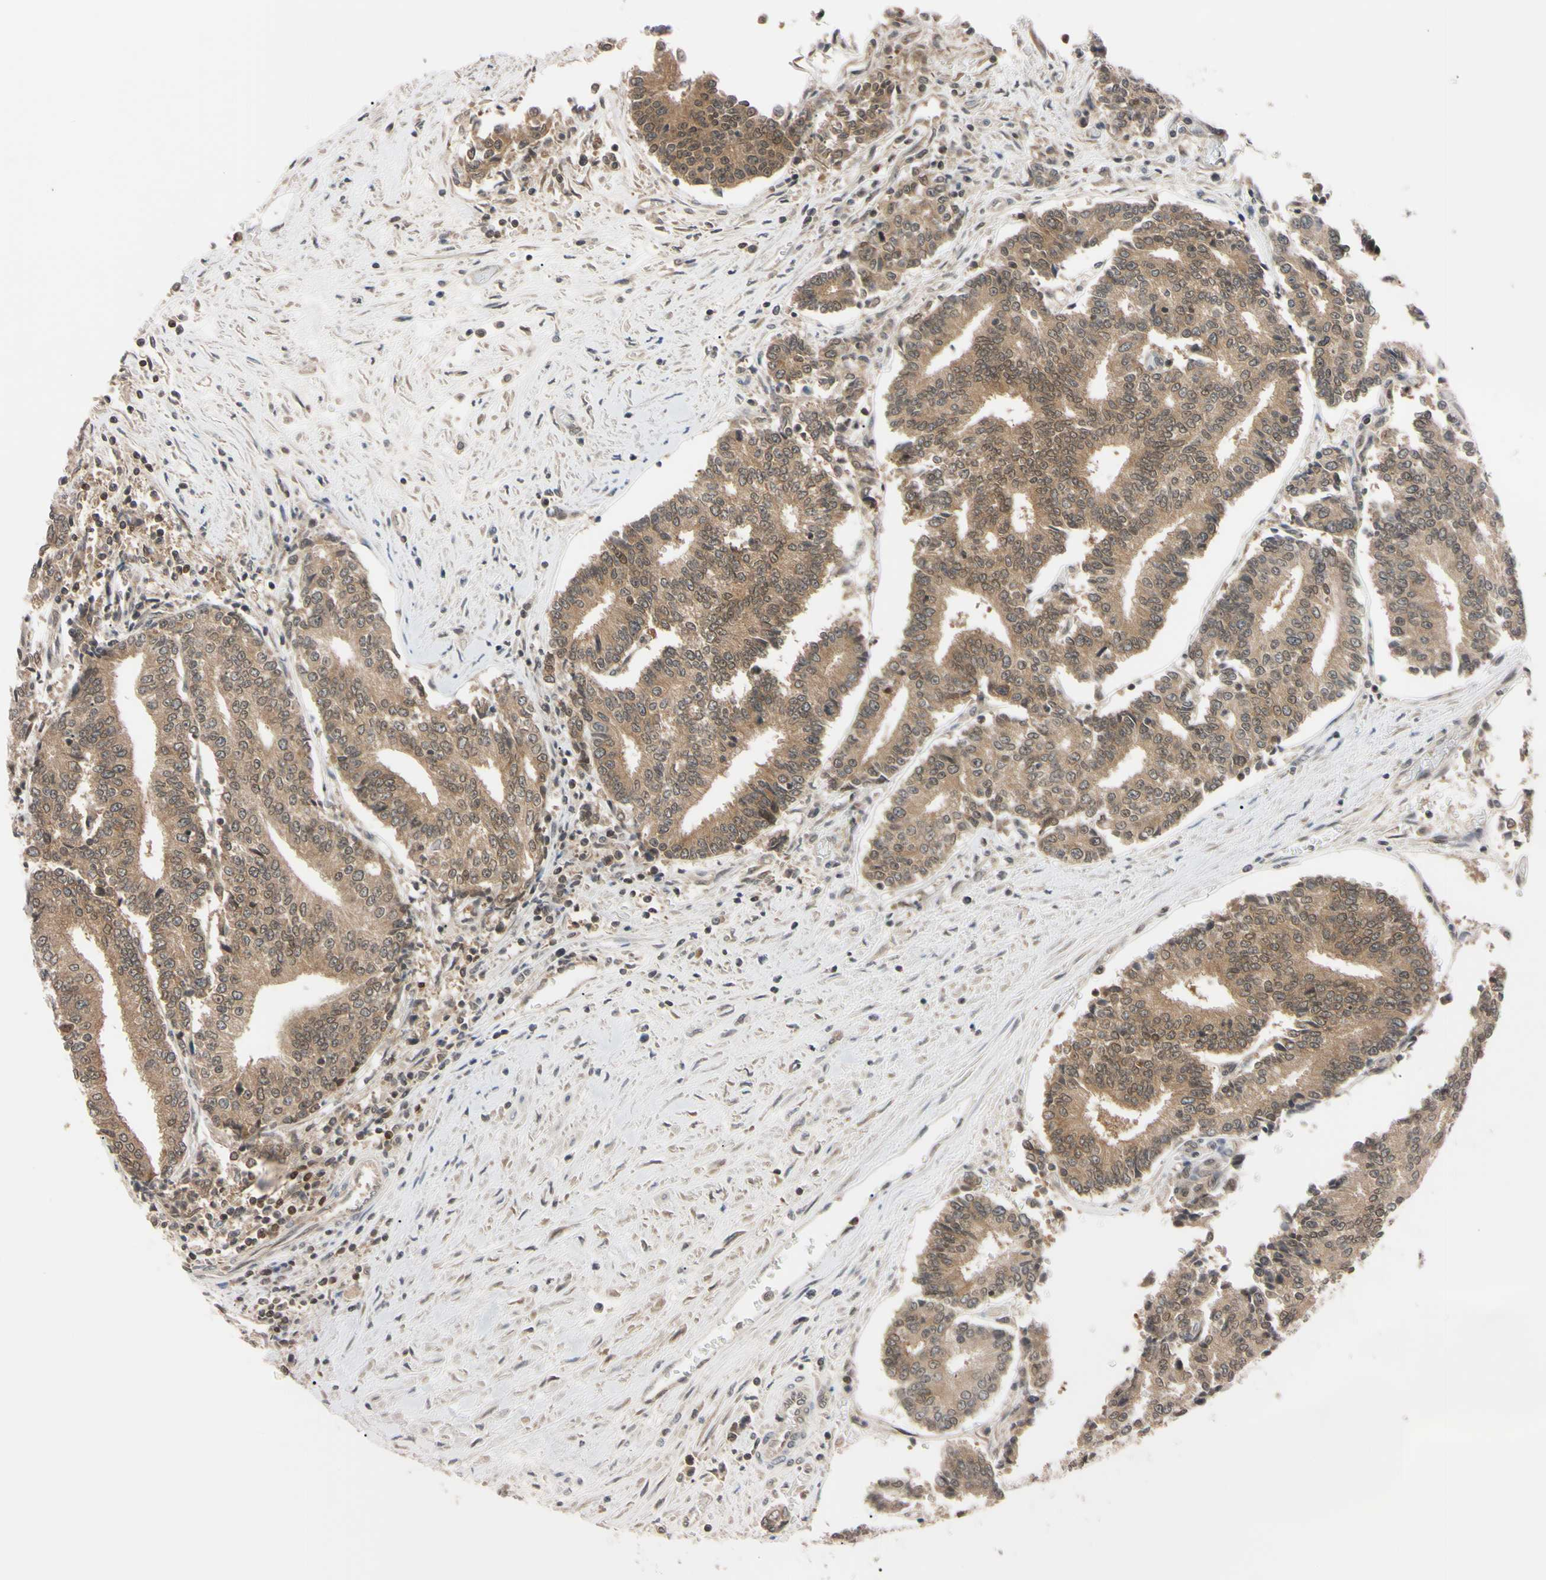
{"staining": {"intensity": "moderate", "quantity": ">75%", "location": "cytoplasmic/membranous"}, "tissue": "prostate cancer", "cell_type": "Tumor cells", "image_type": "cancer", "snomed": [{"axis": "morphology", "description": "Normal tissue, NOS"}, {"axis": "morphology", "description": "Adenocarcinoma, High grade"}, {"axis": "topography", "description": "Prostate"}, {"axis": "topography", "description": "Seminal veicle"}], "caption": "Immunohistochemistry staining of prostate high-grade adenocarcinoma, which demonstrates medium levels of moderate cytoplasmic/membranous positivity in approximately >75% of tumor cells indicating moderate cytoplasmic/membranous protein expression. The staining was performed using DAB (3,3'-diaminobenzidine) (brown) for protein detection and nuclei were counterstained in hematoxylin (blue).", "gene": "UBE2I", "patient": {"sex": "male", "age": 55}}